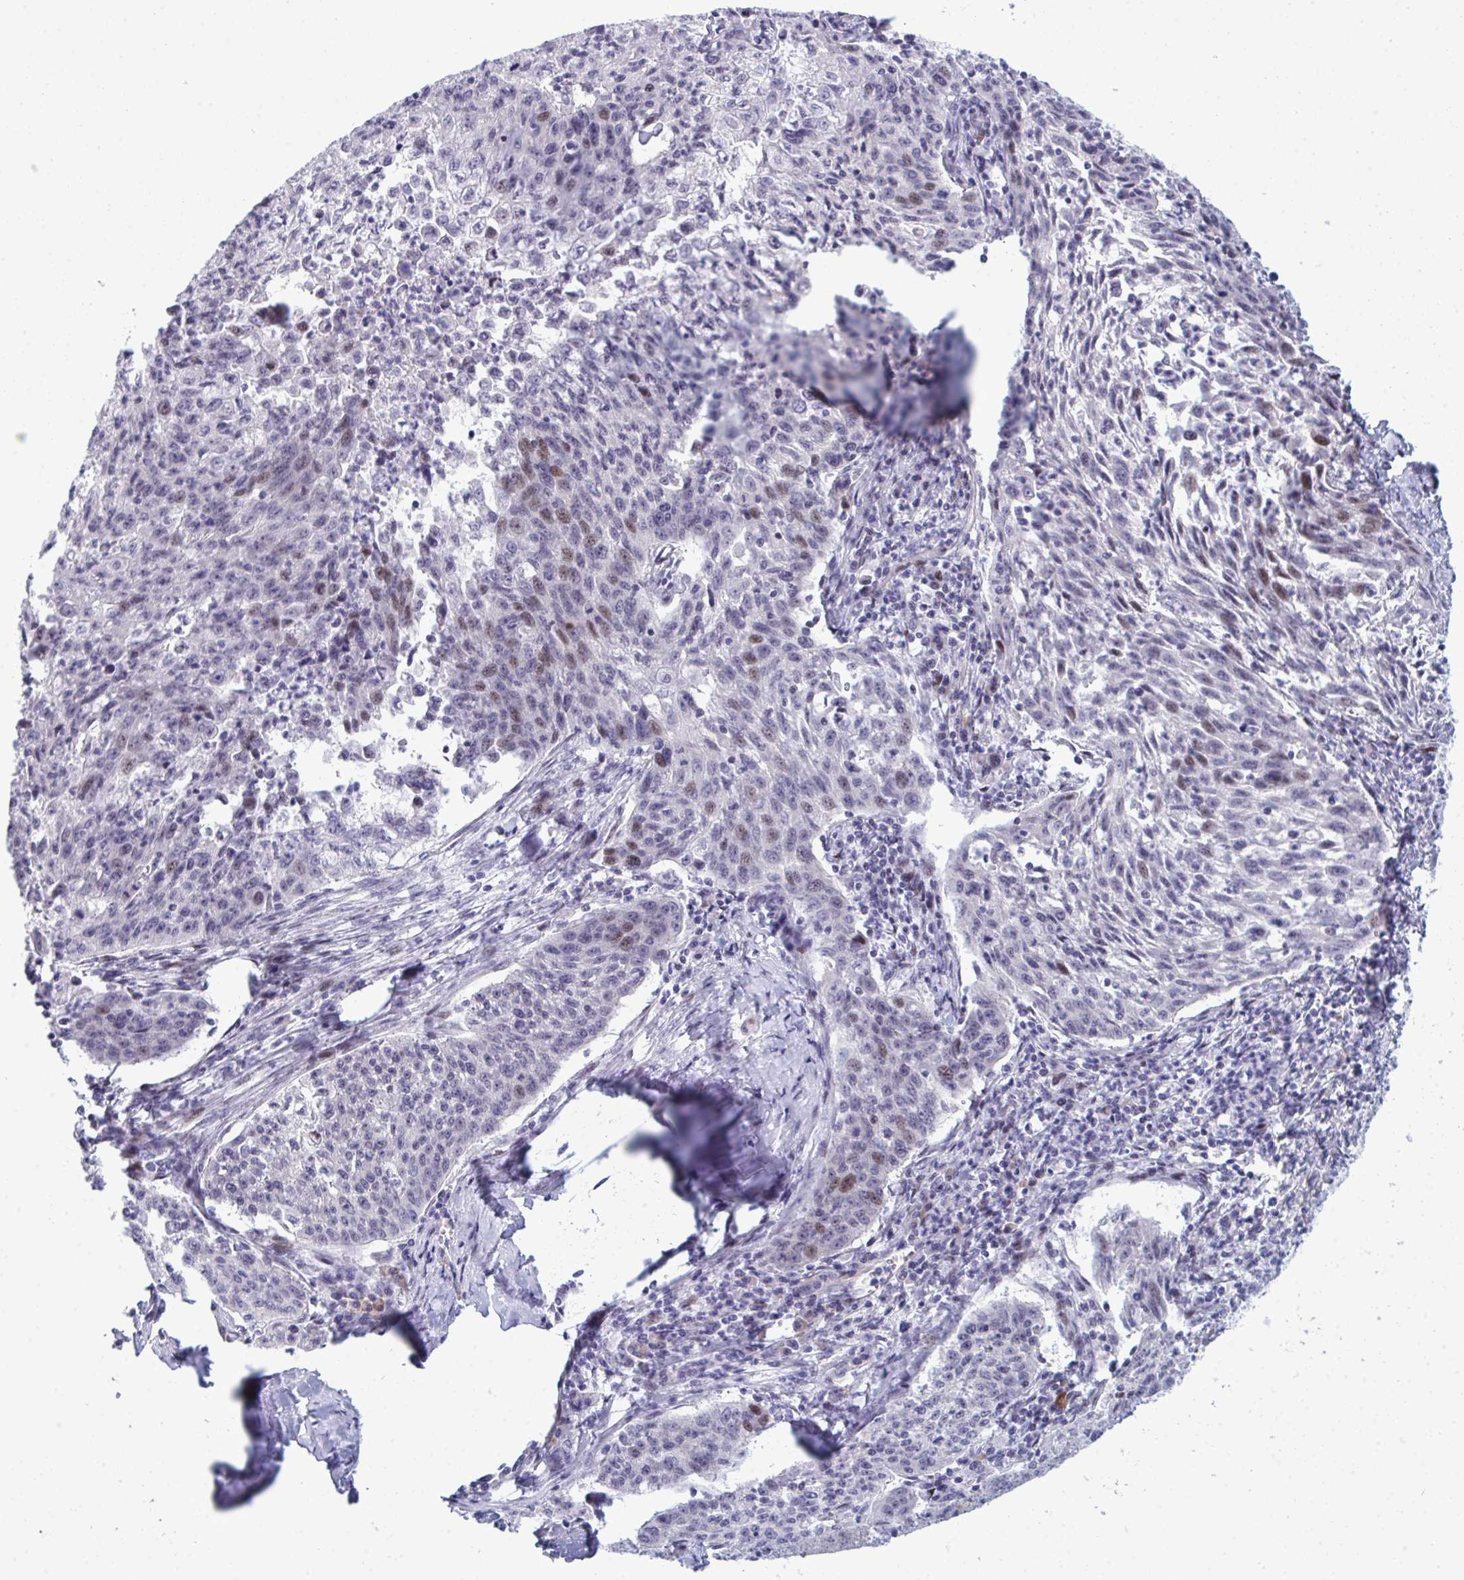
{"staining": {"intensity": "moderate", "quantity": "<25%", "location": "nuclear"}, "tissue": "lung cancer", "cell_type": "Tumor cells", "image_type": "cancer", "snomed": [{"axis": "morphology", "description": "Squamous cell carcinoma, NOS"}, {"axis": "morphology", "description": "Squamous cell carcinoma, metastatic, NOS"}, {"axis": "topography", "description": "Bronchus"}, {"axis": "topography", "description": "Lung"}], "caption": "Protein positivity by IHC demonstrates moderate nuclear positivity in approximately <25% of tumor cells in metastatic squamous cell carcinoma (lung). The staining was performed using DAB, with brown indicating positive protein expression. Nuclei are stained blue with hematoxylin.", "gene": "TAB1", "patient": {"sex": "male", "age": 62}}